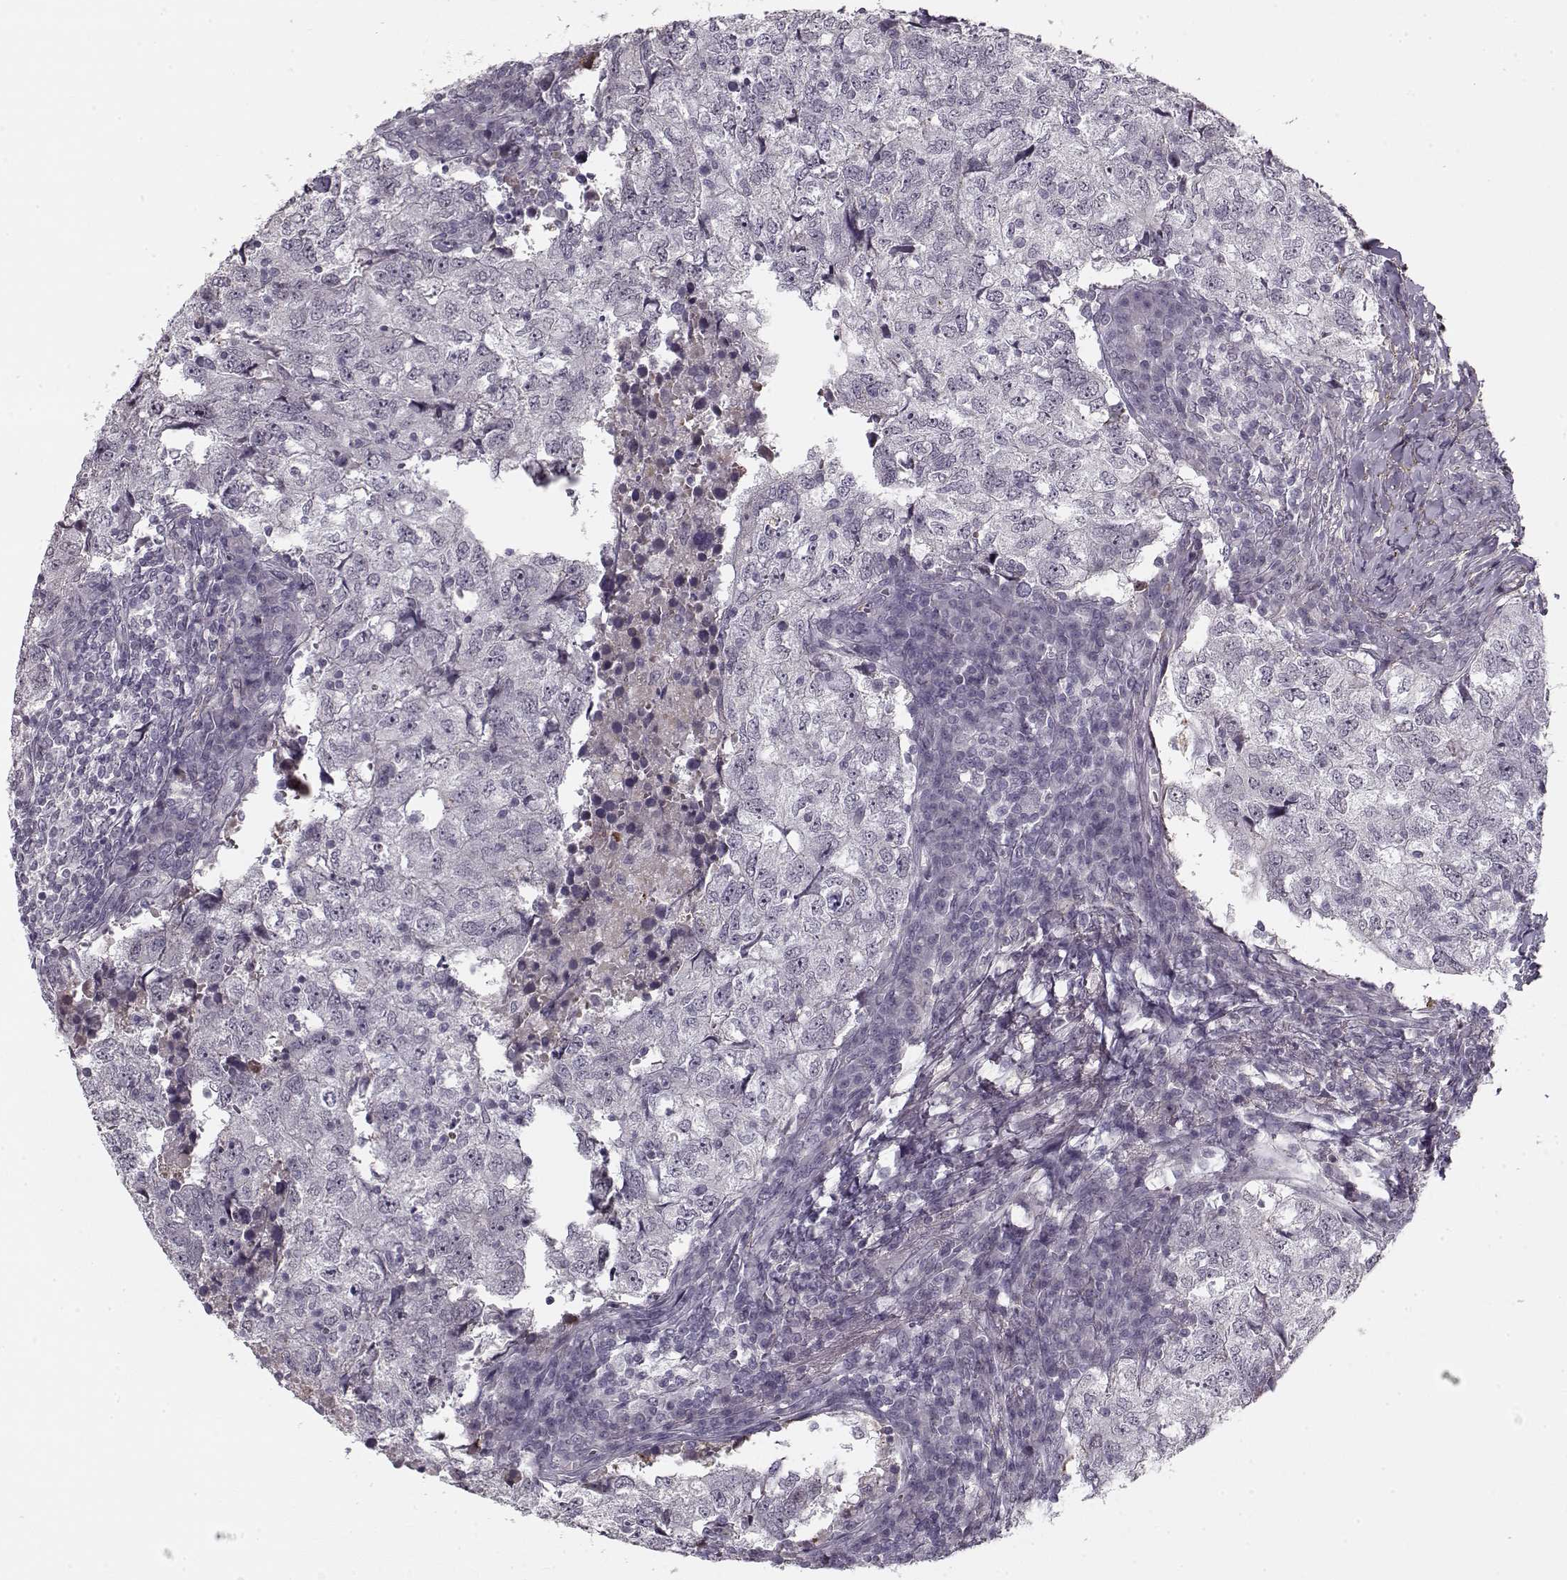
{"staining": {"intensity": "negative", "quantity": "none", "location": "none"}, "tissue": "breast cancer", "cell_type": "Tumor cells", "image_type": "cancer", "snomed": [{"axis": "morphology", "description": "Duct carcinoma"}, {"axis": "topography", "description": "Breast"}], "caption": "Tumor cells are negative for brown protein staining in breast invasive ductal carcinoma.", "gene": "DNAI3", "patient": {"sex": "female", "age": 30}}